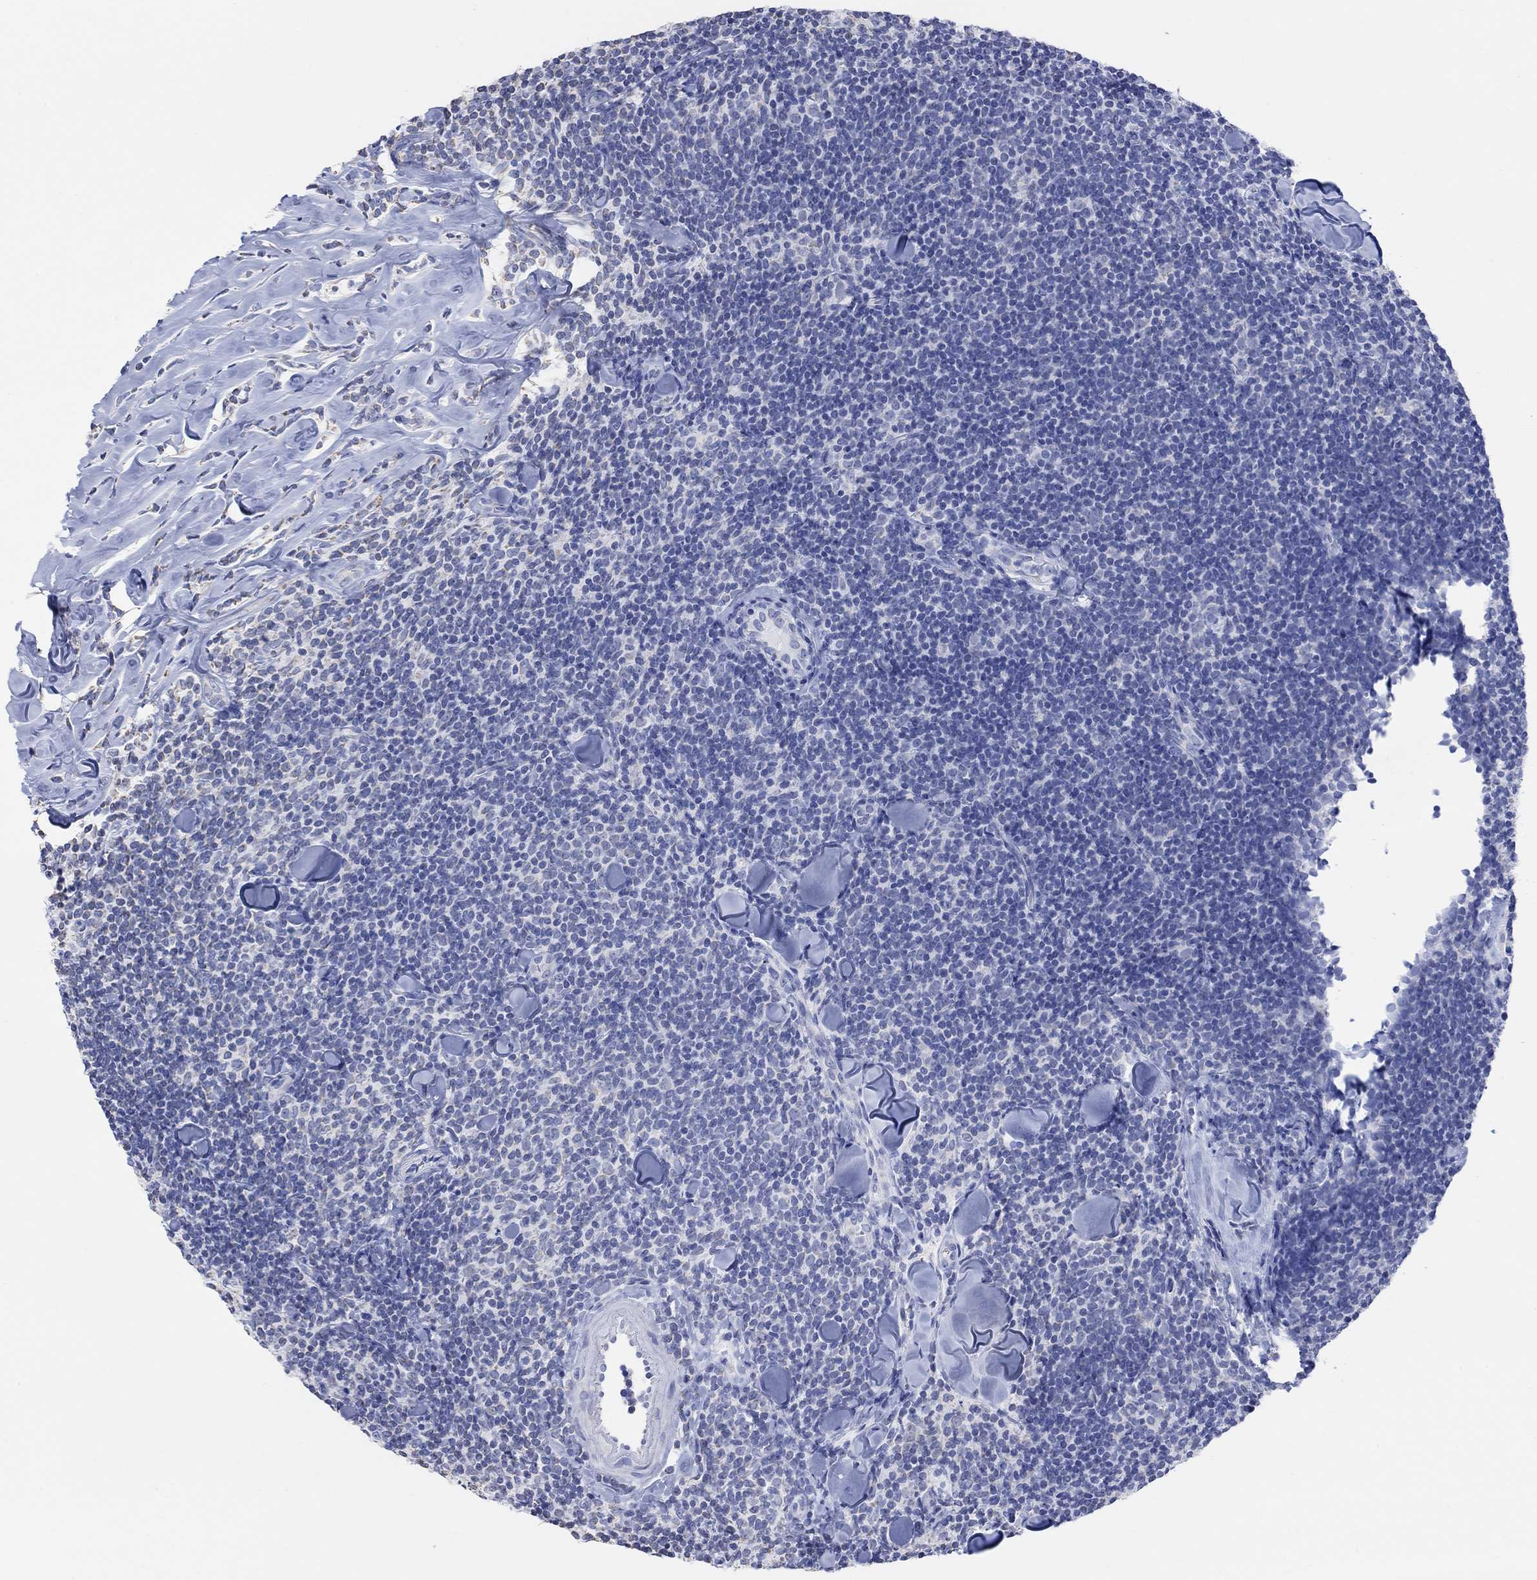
{"staining": {"intensity": "negative", "quantity": "none", "location": "none"}, "tissue": "lymphoma", "cell_type": "Tumor cells", "image_type": "cancer", "snomed": [{"axis": "morphology", "description": "Malignant lymphoma, non-Hodgkin's type, Low grade"}, {"axis": "topography", "description": "Lymph node"}], "caption": "This is an immunohistochemistry histopathology image of lymphoma. There is no positivity in tumor cells.", "gene": "SYT12", "patient": {"sex": "female", "age": 56}}